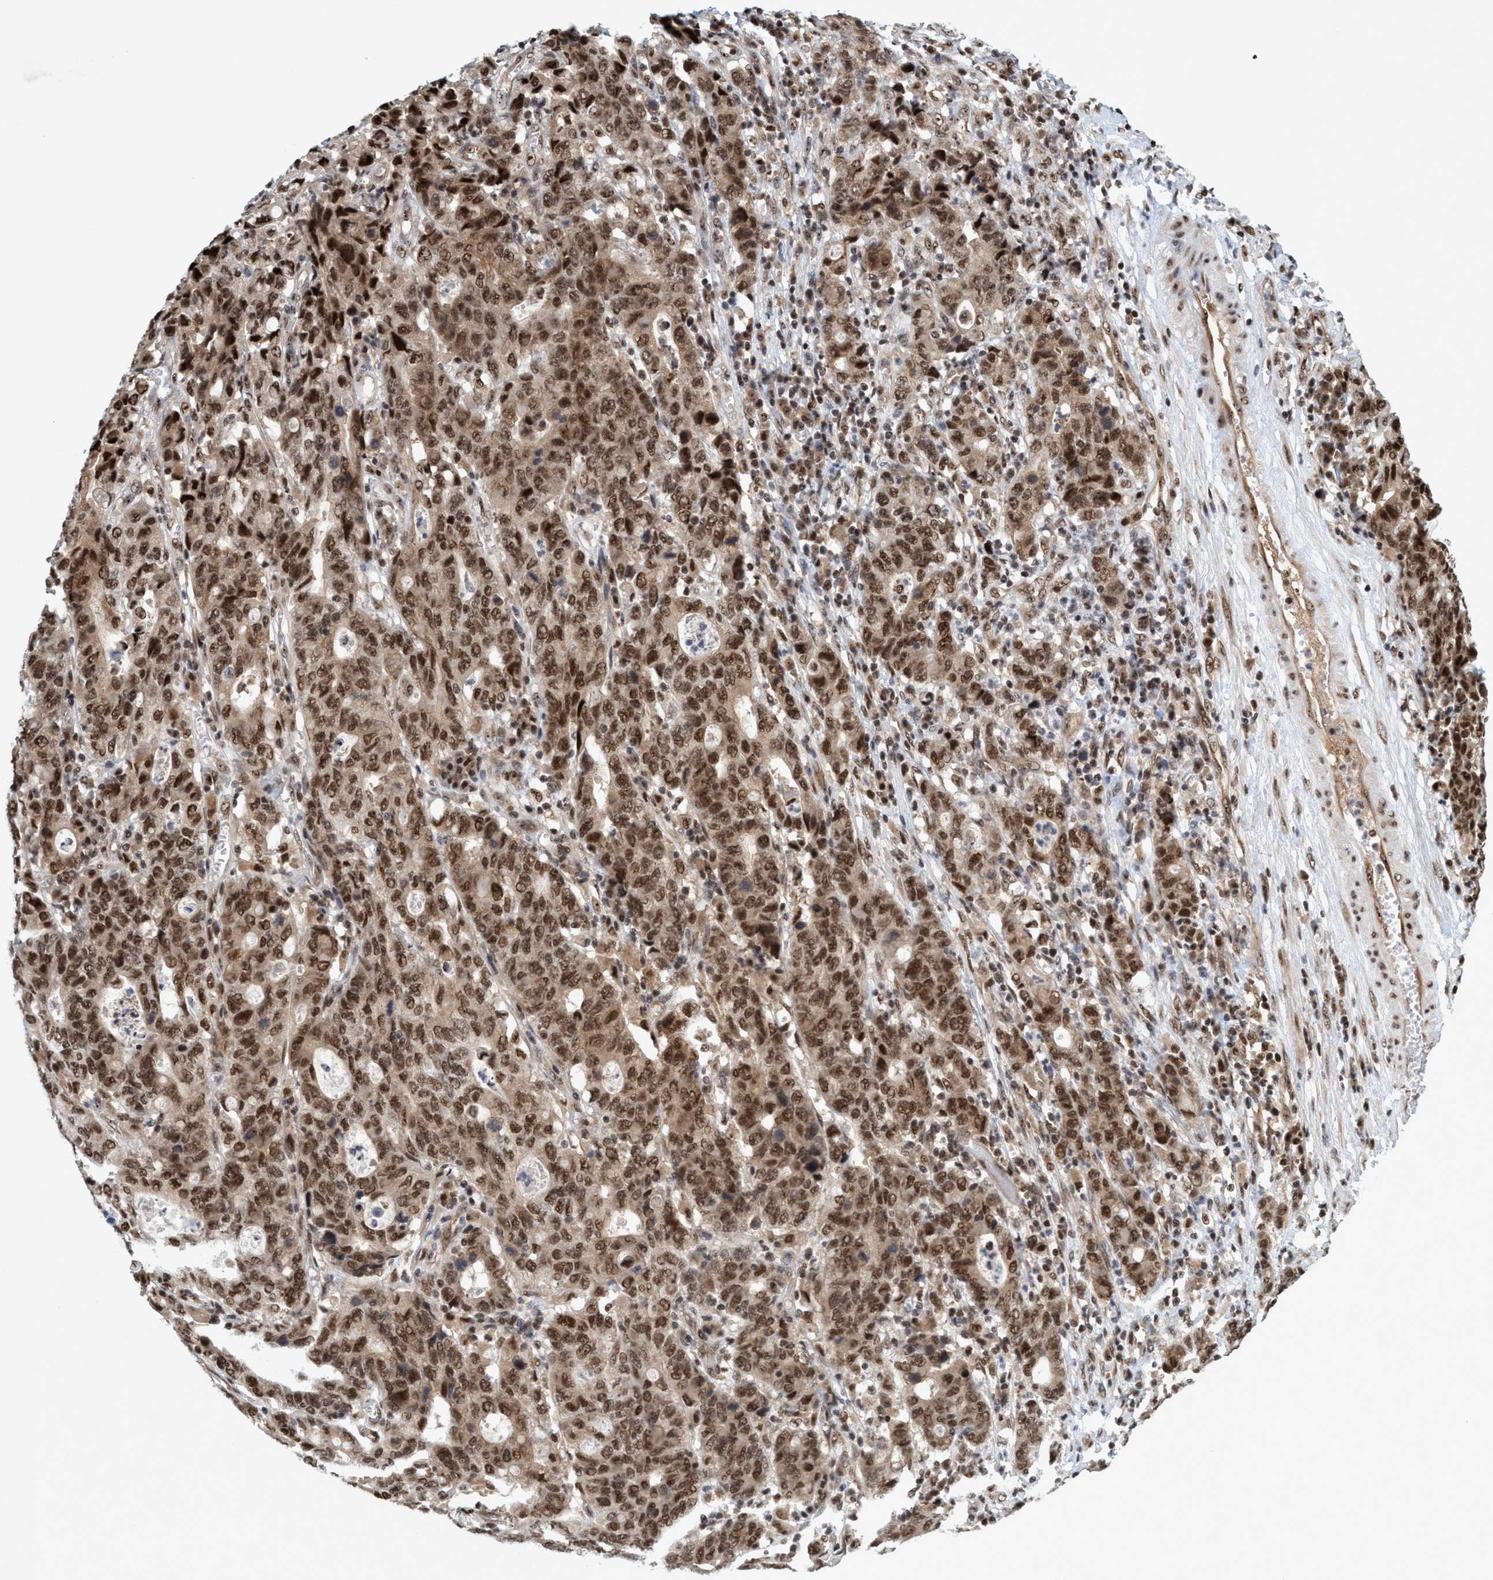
{"staining": {"intensity": "strong", "quantity": ">75%", "location": "nuclear"}, "tissue": "stomach cancer", "cell_type": "Tumor cells", "image_type": "cancer", "snomed": [{"axis": "morphology", "description": "Adenocarcinoma, NOS"}, {"axis": "topography", "description": "Stomach, upper"}], "caption": "This is a micrograph of IHC staining of adenocarcinoma (stomach), which shows strong positivity in the nuclear of tumor cells.", "gene": "SMCR8", "patient": {"sex": "male", "age": 69}}